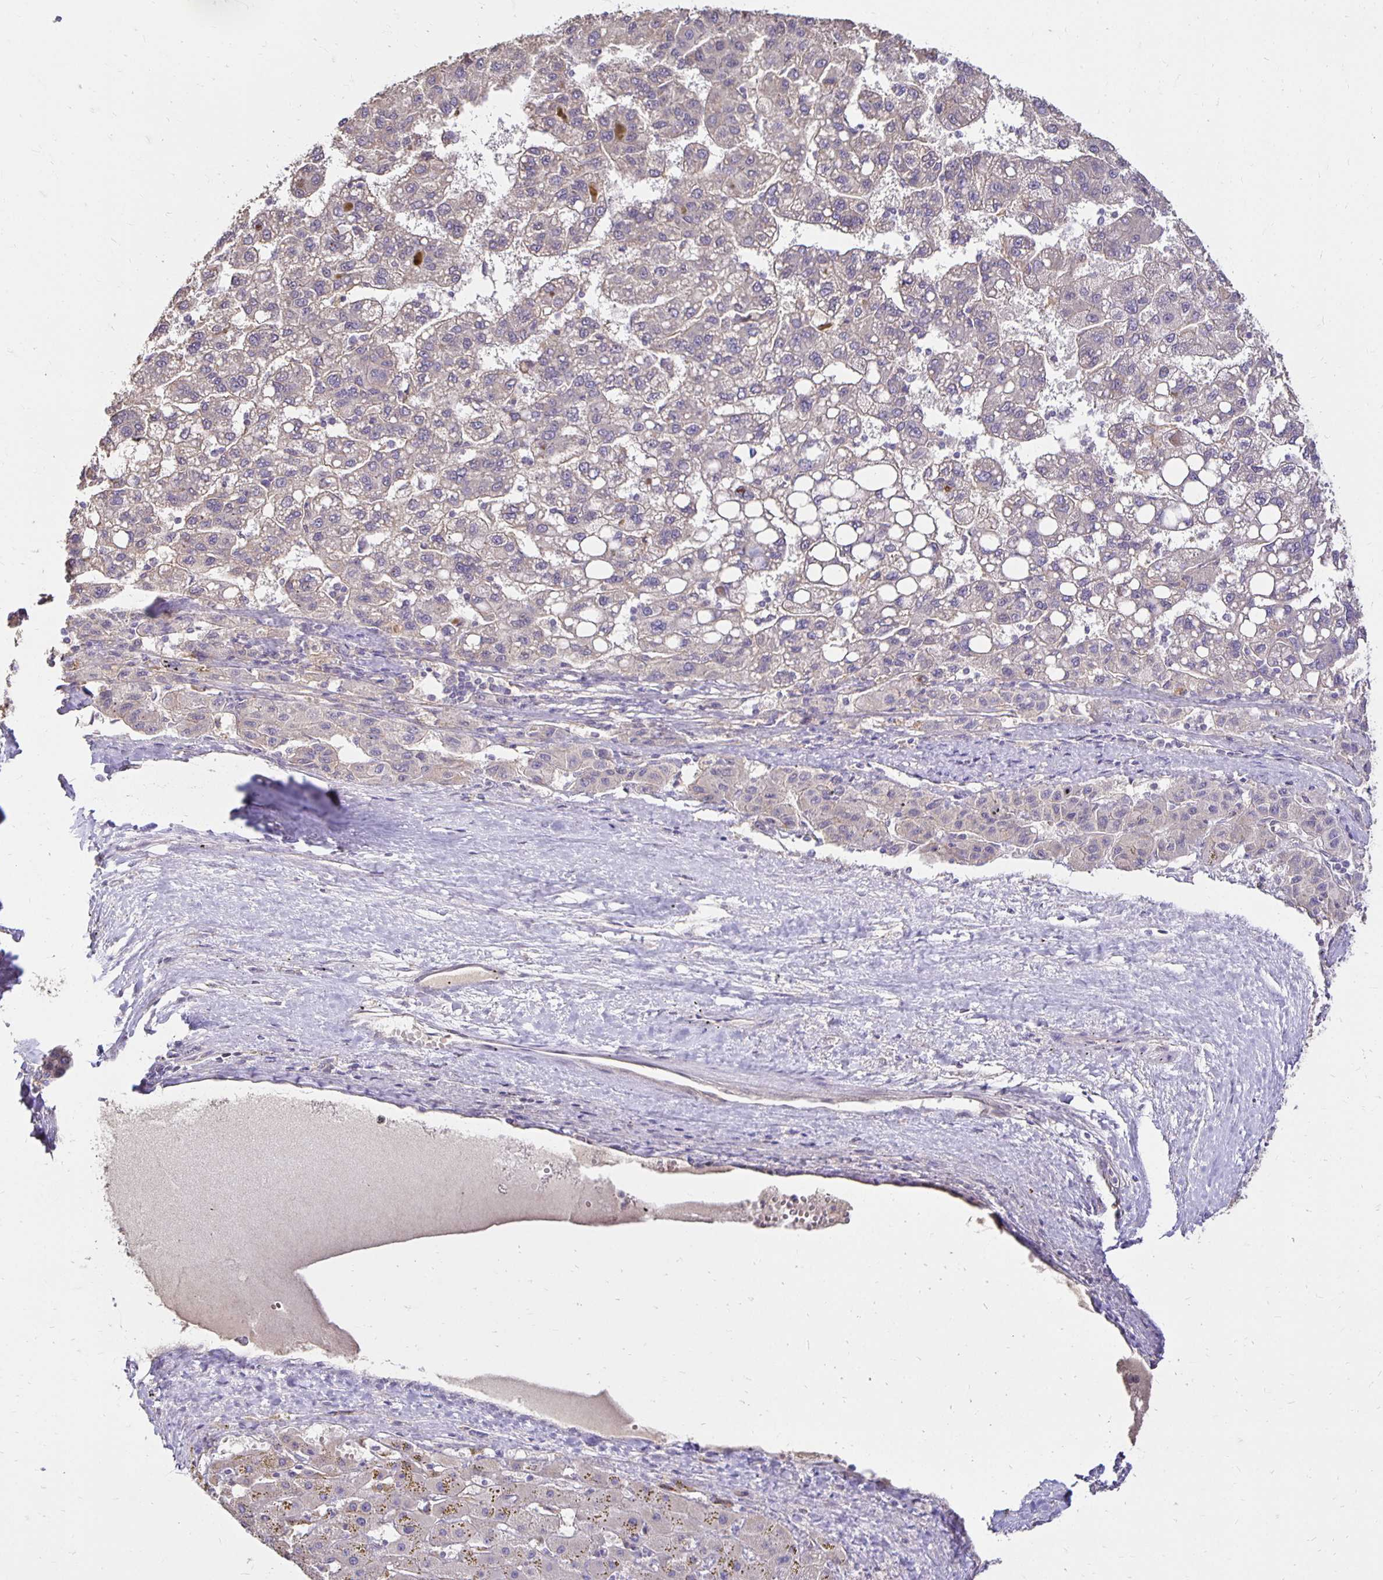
{"staining": {"intensity": "negative", "quantity": "none", "location": "none"}, "tissue": "liver cancer", "cell_type": "Tumor cells", "image_type": "cancer", "snomed": [{"axis": "morphology", "description": "Carcinoma, Hepatocellular, NOS"}, {"axis": "topography", "description": "Liver"}], "caption": "Tumor cells are negative for protein expression in human liver hepatocellular carcinoma.", "gene": "PNPLA3", "patient": {"sex": "female", "age": 82}}